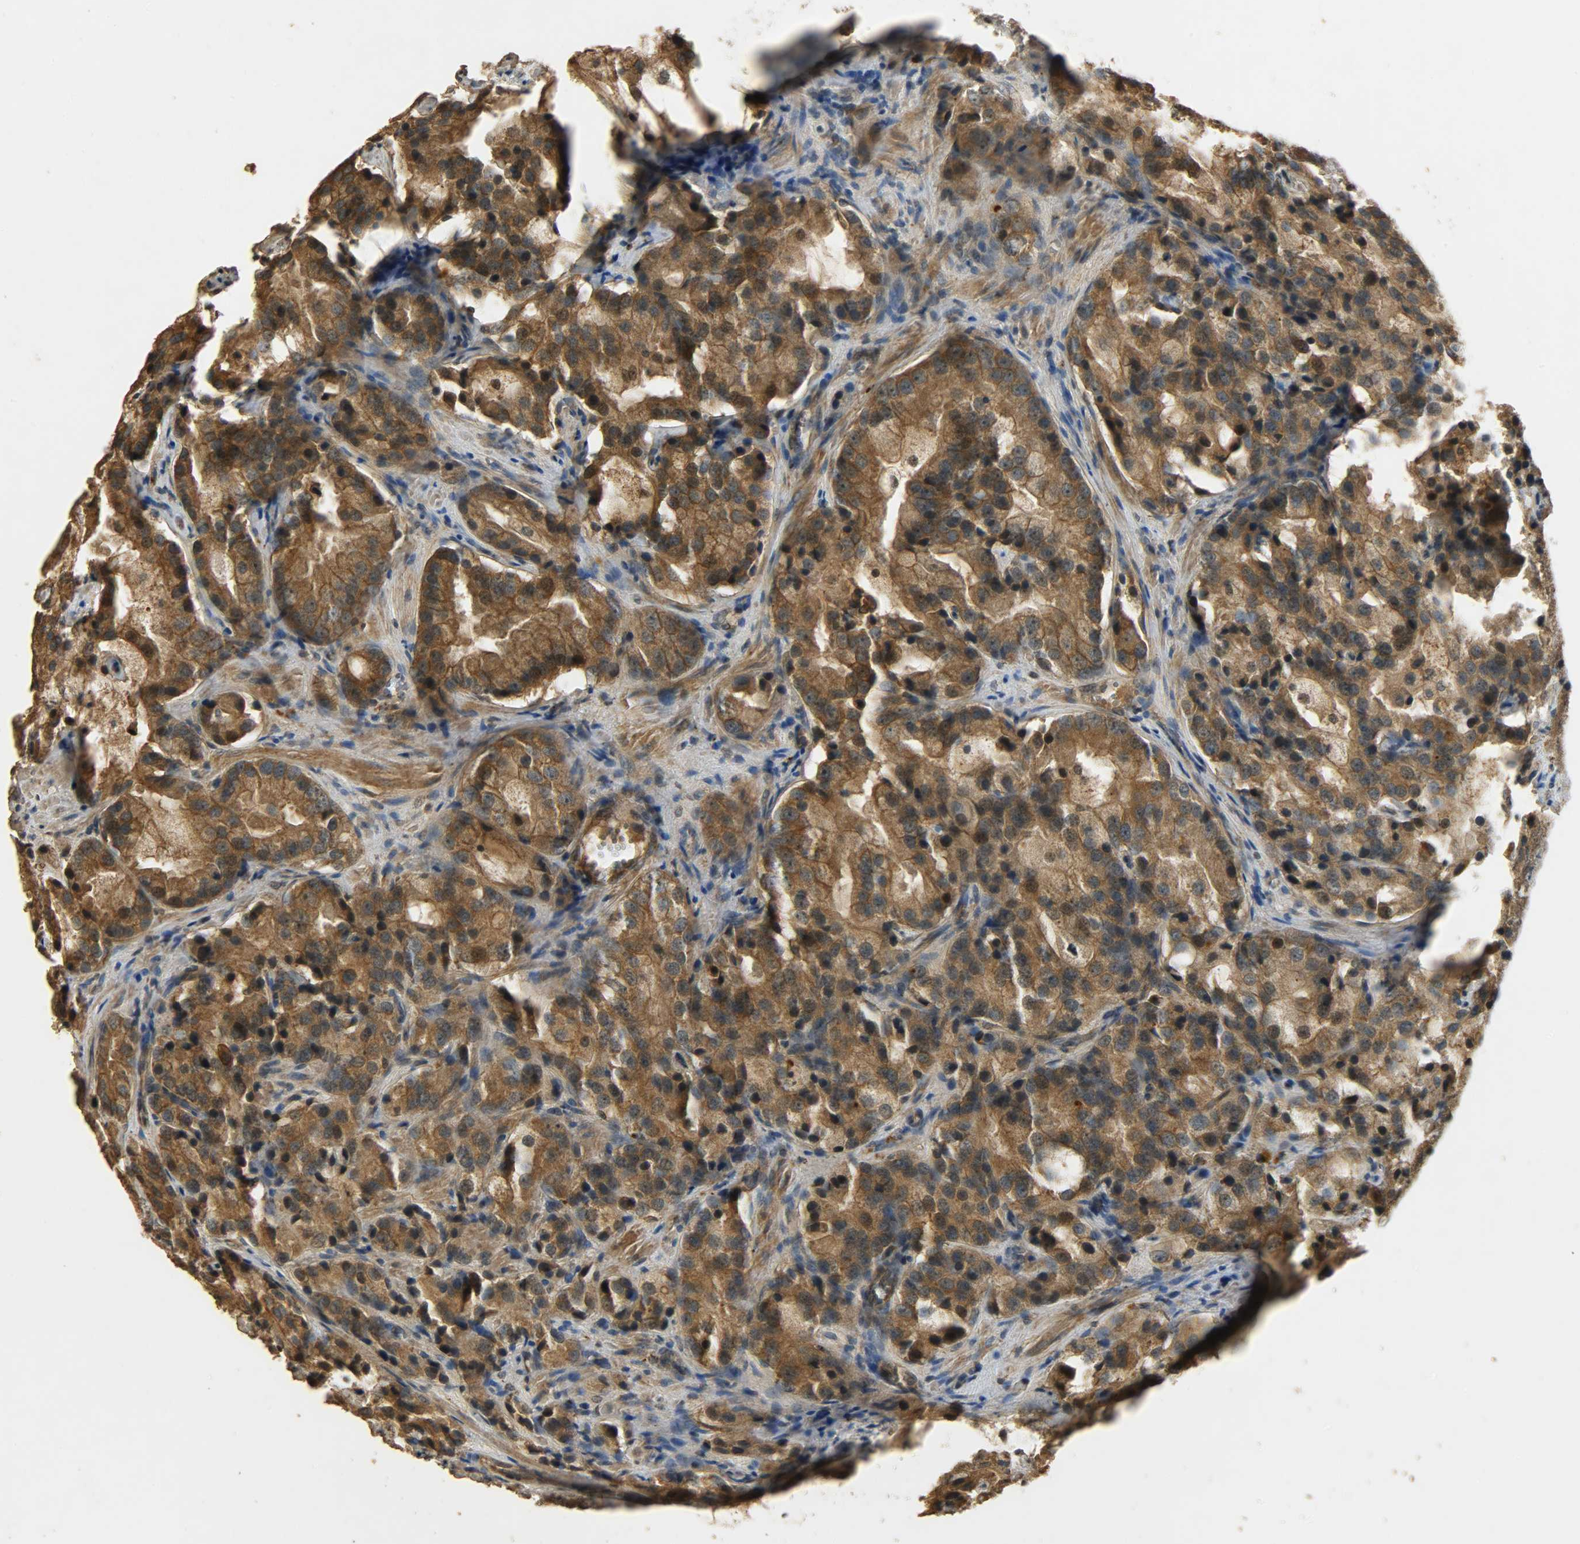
{"staining": {"intensity": "moderate", "quantity": ">75%", "location": "cytoplasmic/membranous"}, "tissue": "prostate cancer", "cell_type": "Tumor cells", "image_type": "cancer", "snomed": [{"axis": "morphology", "description": "Adenocarcinoma, High grade"}, {"axis": "topography", "description": "Prostate"}], "caption": "A medium amount of moderate cytoplasmic/membranous positivity is appreciated in about >75% of tumor cells in adenocarcinoma (high-grade) (prostate) tissue.", "gene": "ATP2B1", "patient": {"sex": "male", "age": 70}}